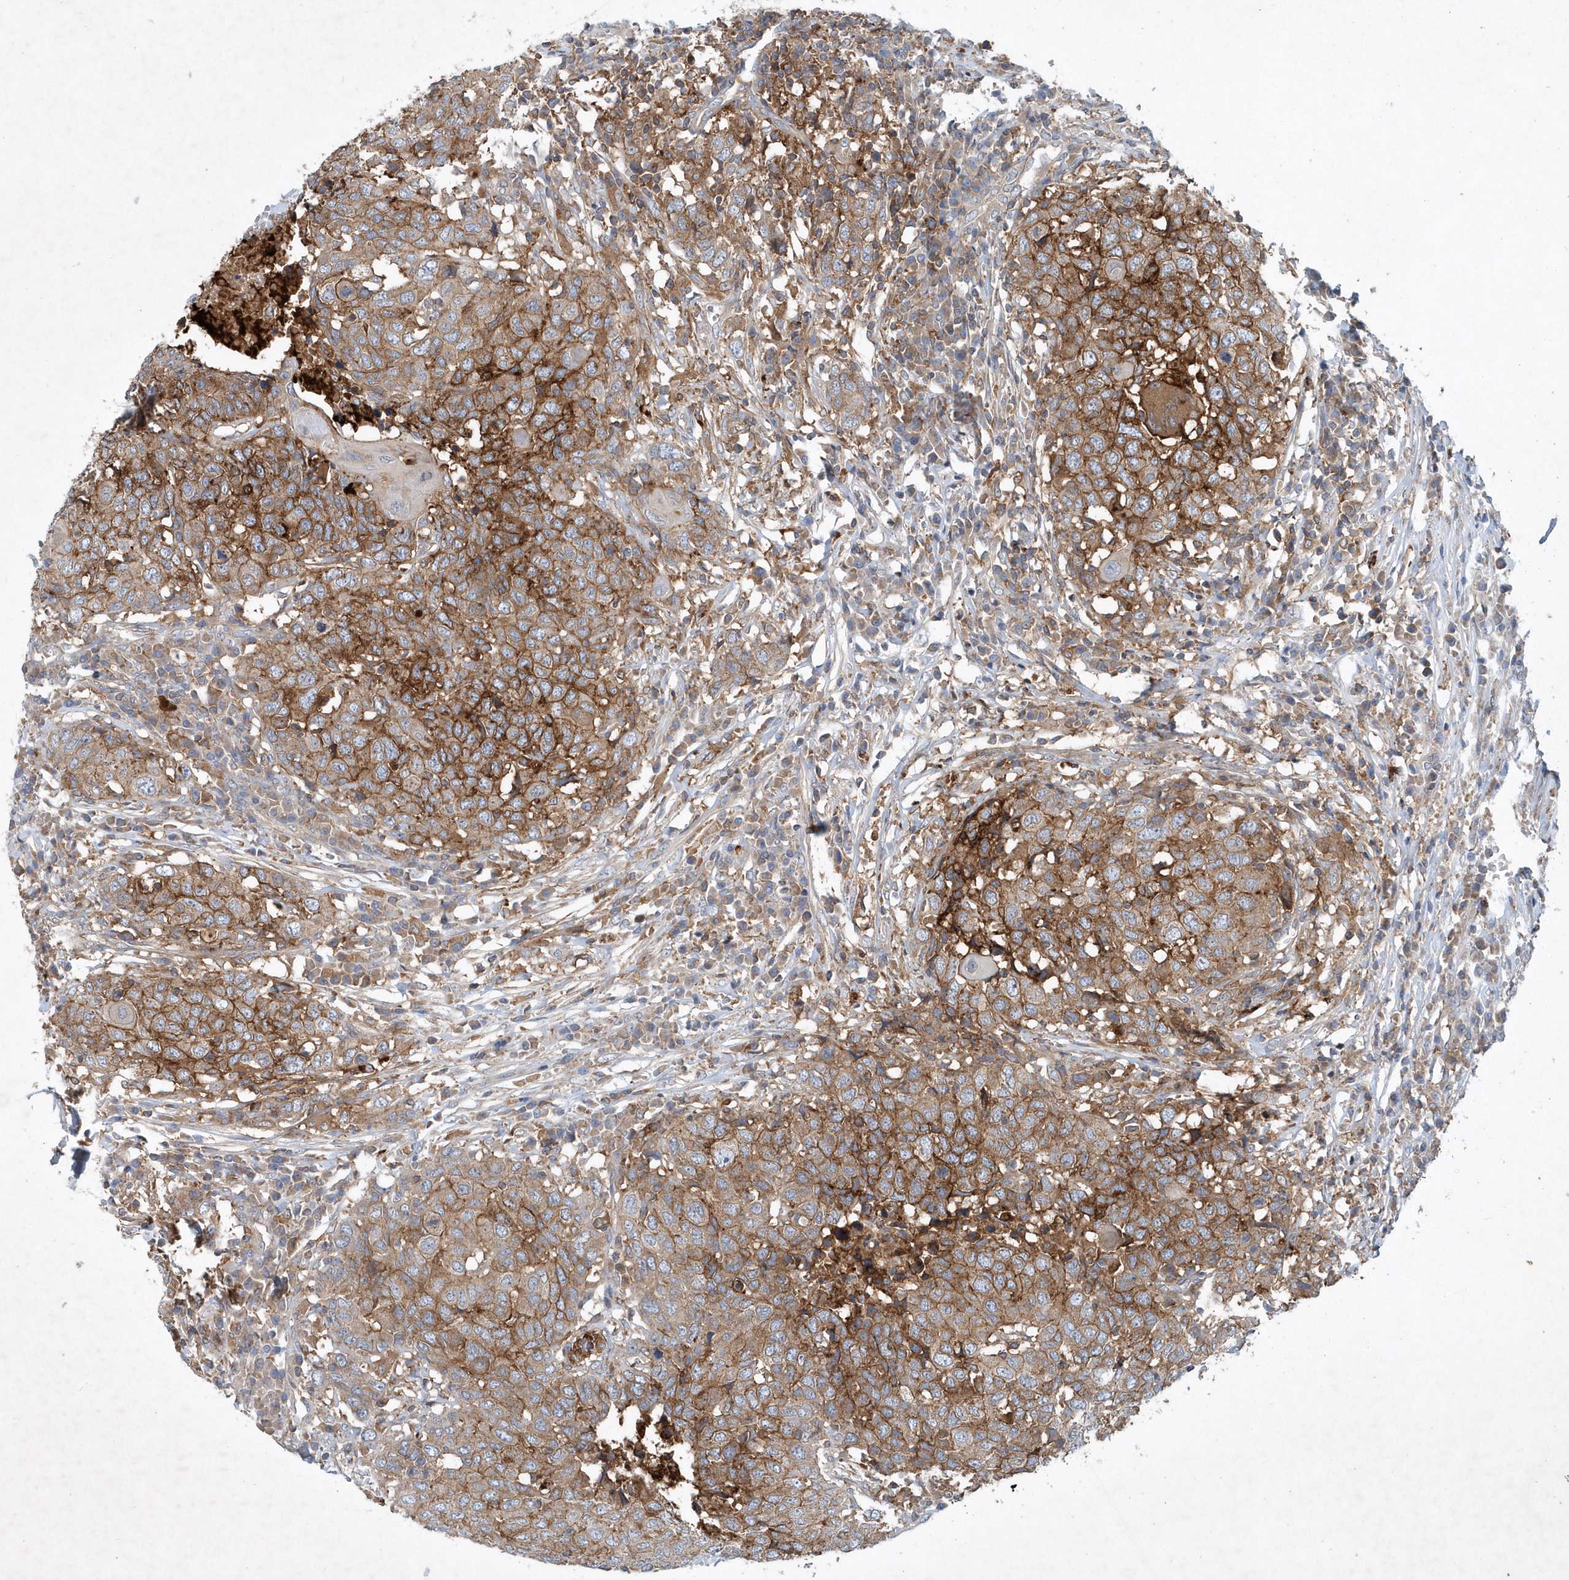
{"staining": {"intensity": "moderate", "quantity": ">75%", "location": "cytoplasmic/membranous"}, "tissue": "head and neck cancer", "cell_type": "Tumor cells", "image_type": "cancer", "snomed": [{"axis": "morphology", "description": "Squamous cell carcinoma, NOS"}, {"axis": "topography", "description": "Head-Neck"}], "caption": "A brown stain highlights moderate cytoplasmic/membranous positivity of a protein in human head and neck cancer tumor cells.", "gene": "P2RY10", "patient": {"sex": "male", "age": 66}}